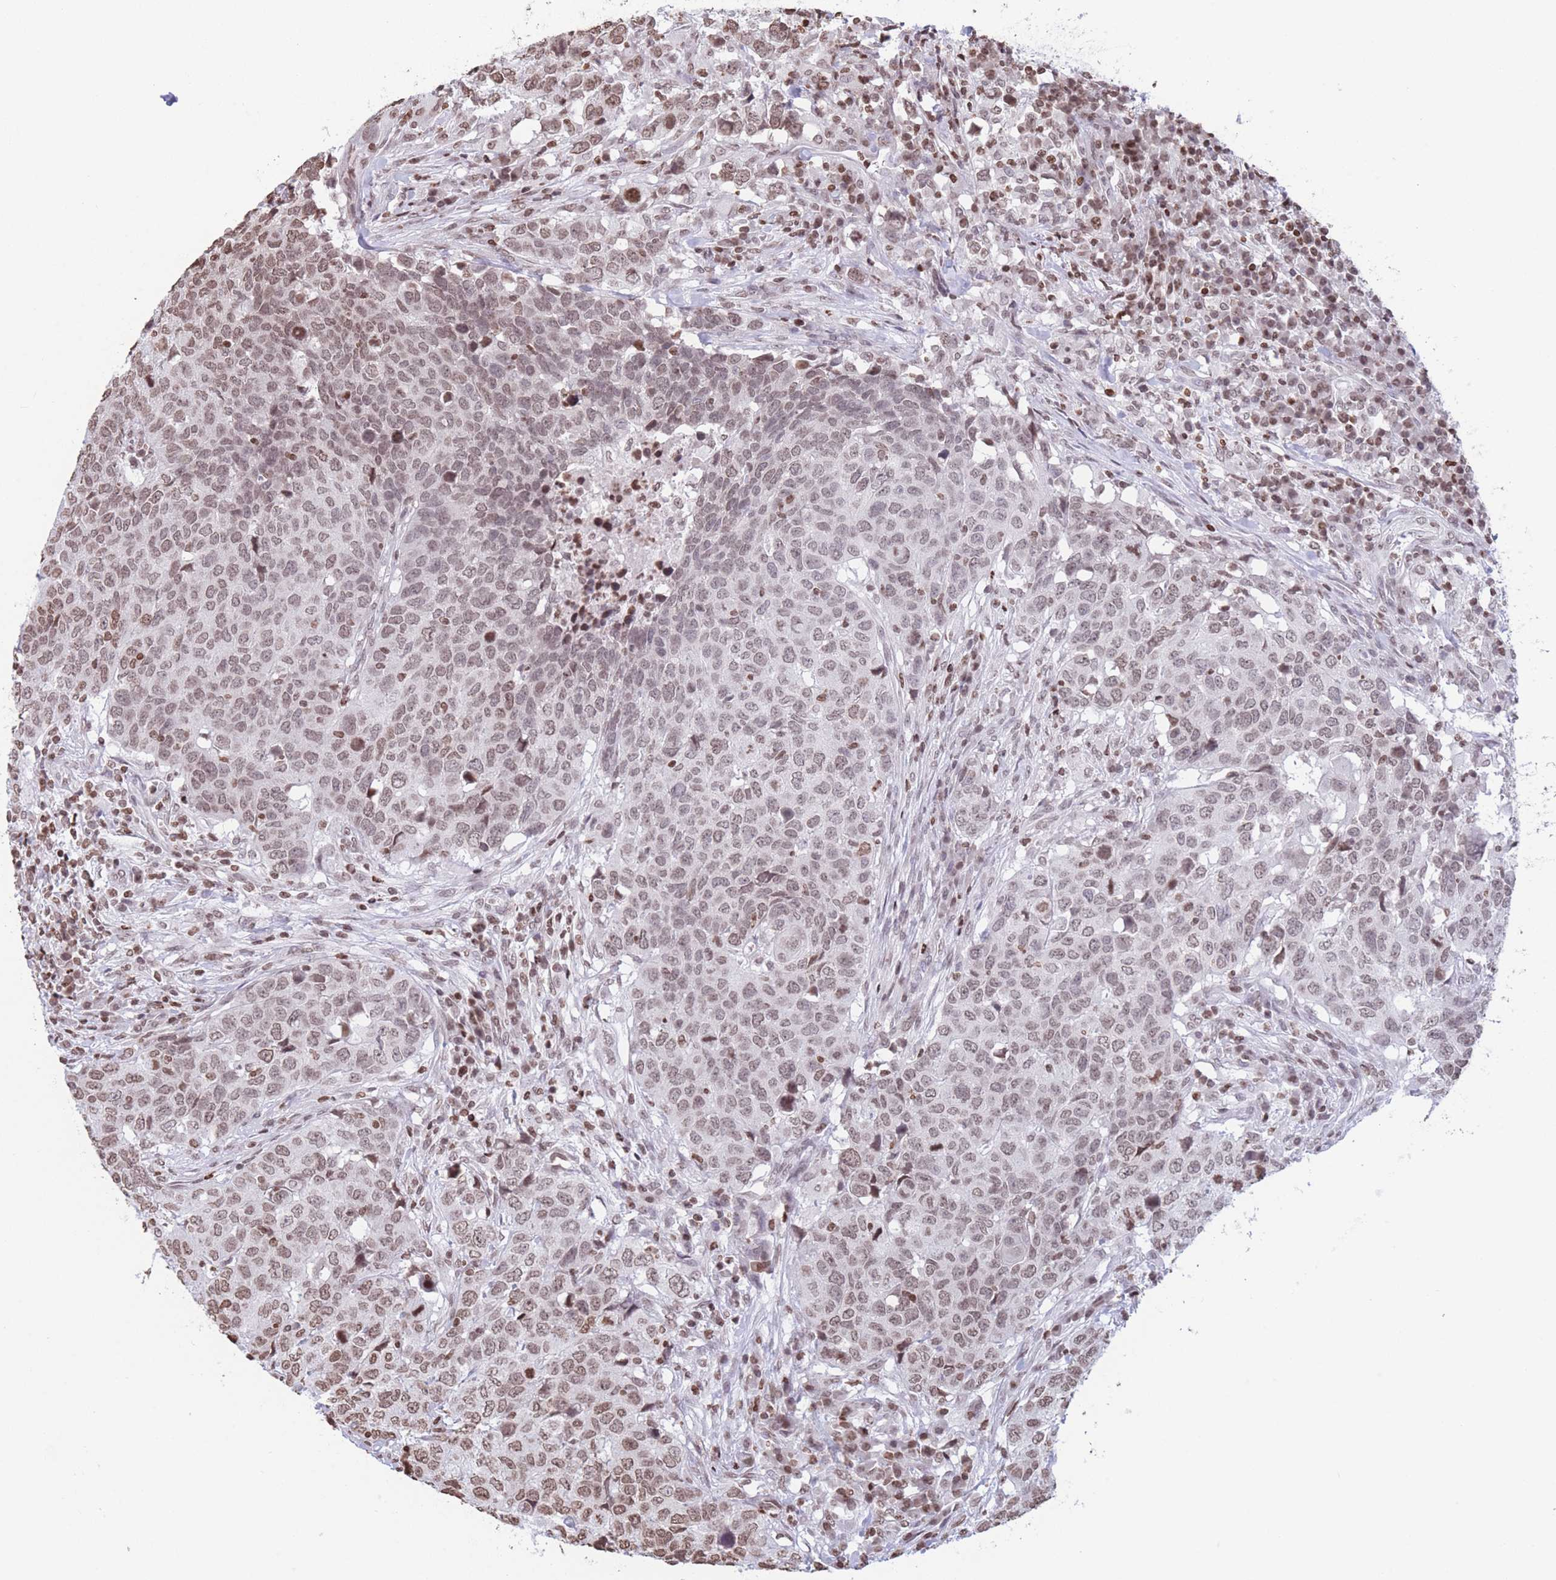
{"staining": {"intensity": "moderate", "quantity": ">75%", "location": "nuclear"}, "tissue": "head and neck cancer", "cell_type": "Tumor cells", "image_type": "cancer", "snomed": [{"axis": "morphology", "description": "Normal tissue, NOS"}, {"axis": "morphology", "description": "Squamous cell carcinoma, NOS"}, {"axis": "topography", "description": "Skeletal muscle"}, {"axis": "topography", "description": "Vascular tissue"}, {"axis": "topography", "description": "Peripheral nerve tissue"}, {"axis": "topography", "description": "Head-Neck"}], "caption": "Tumor cells exhibit medium levels of moderate nuclear positivity in about >75% of cells in human head and neck cancer (squamous cell carcinoma).", "gene": "H2BC11", "patient": {"sex": "male", "age": 66}}